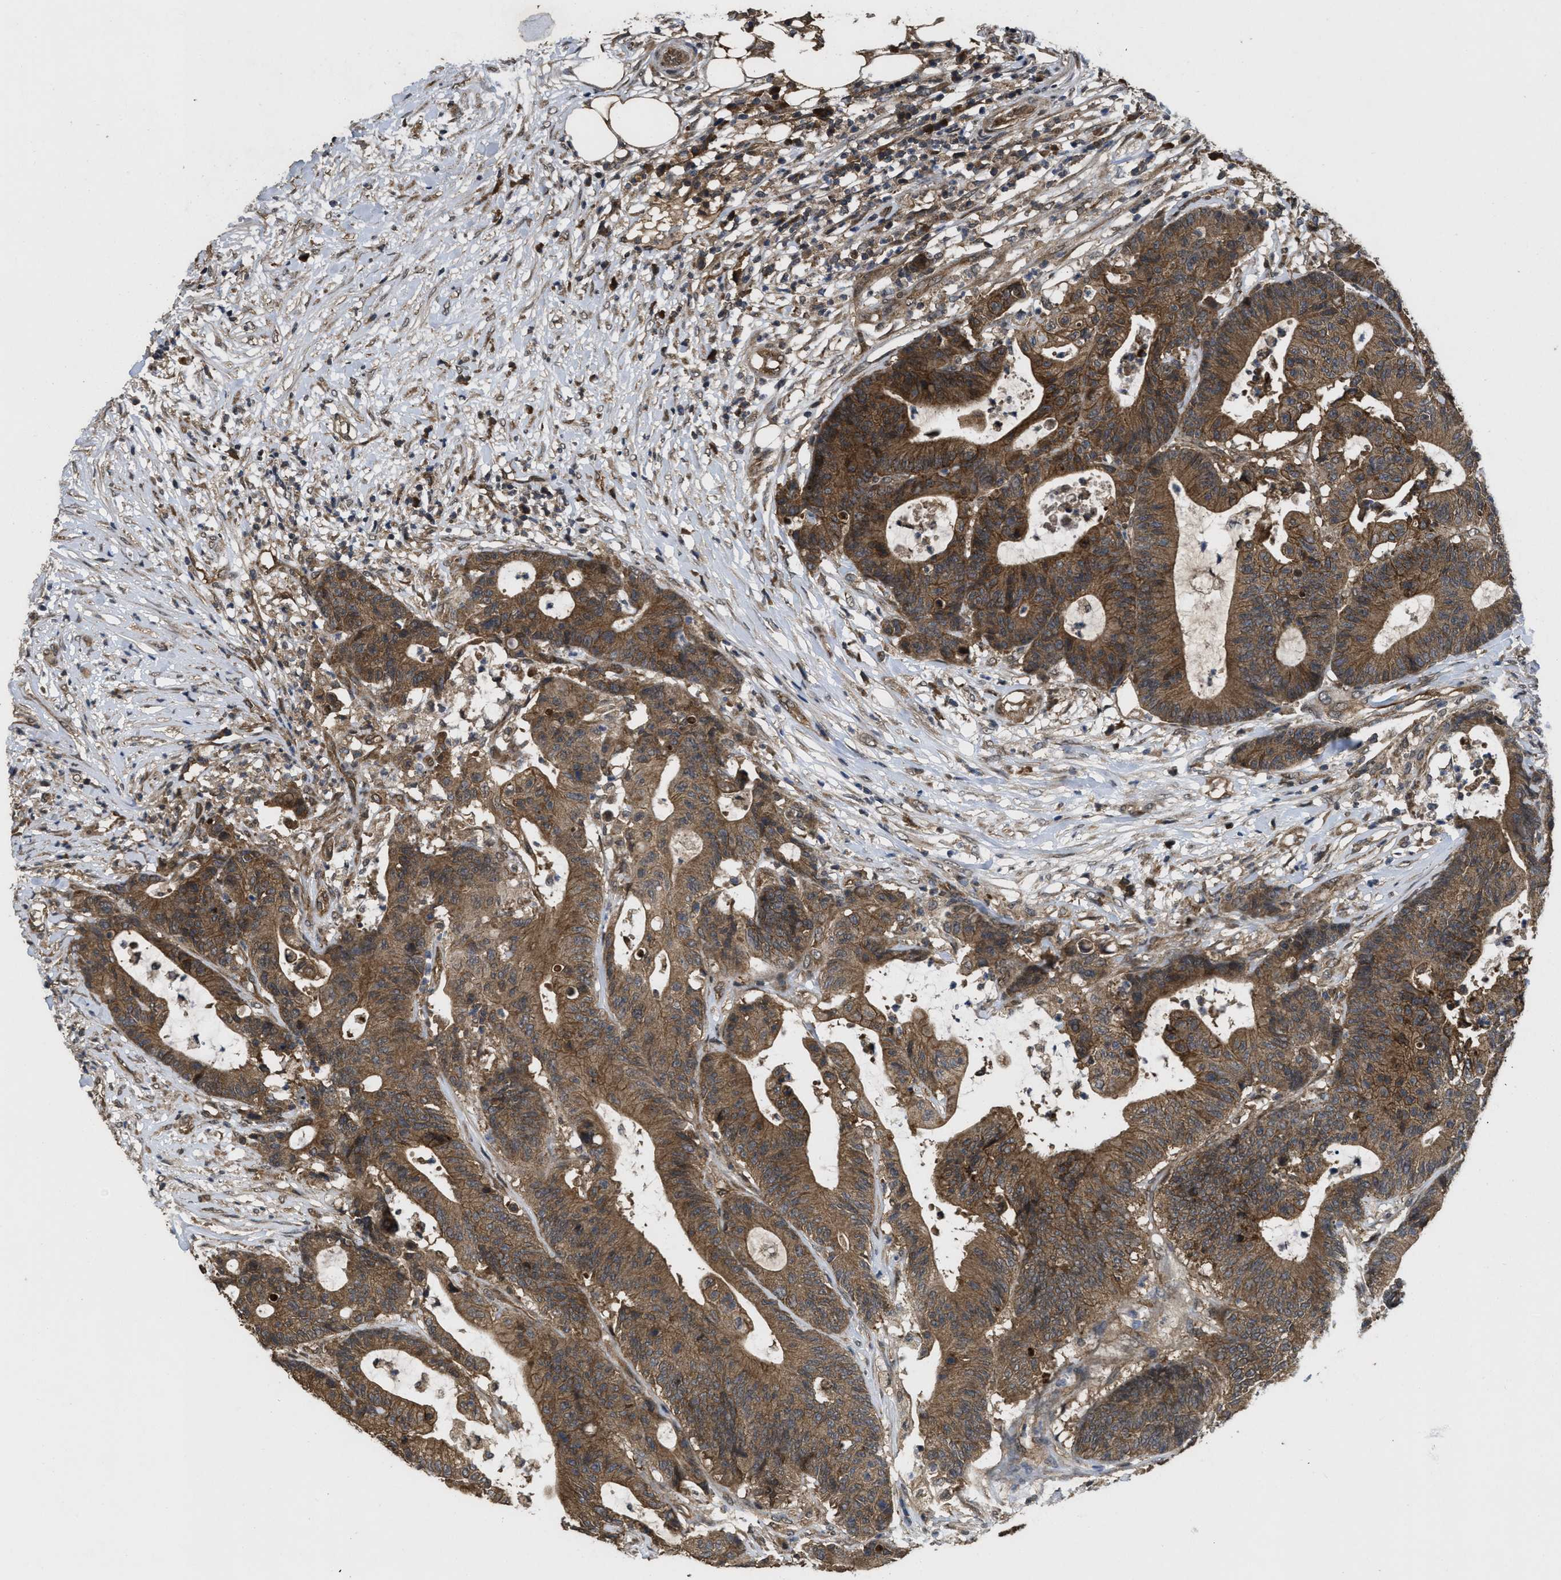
{"staining": {"intensity": "strong", "quantity": ">75%", "location": "cytoplasmic/membranous"}, "tissue": "colorectal cancer", "cell_type": "Tumor cells", "image_type": "cancer", "snomed": [{"axis": "morphology", "description": "Adenocarcinoma, NOS"}, {"axis": "topography", "description": "Colon"}], "caption": "Colorectal cancer stained with DAB immunohistochemistry (IHC) displays high levels of strong cytoplasmic/membranous staining in about >75% of tumor cells.", "gene": "FZD6", "patient": {"sex": "female", "age": 84}}